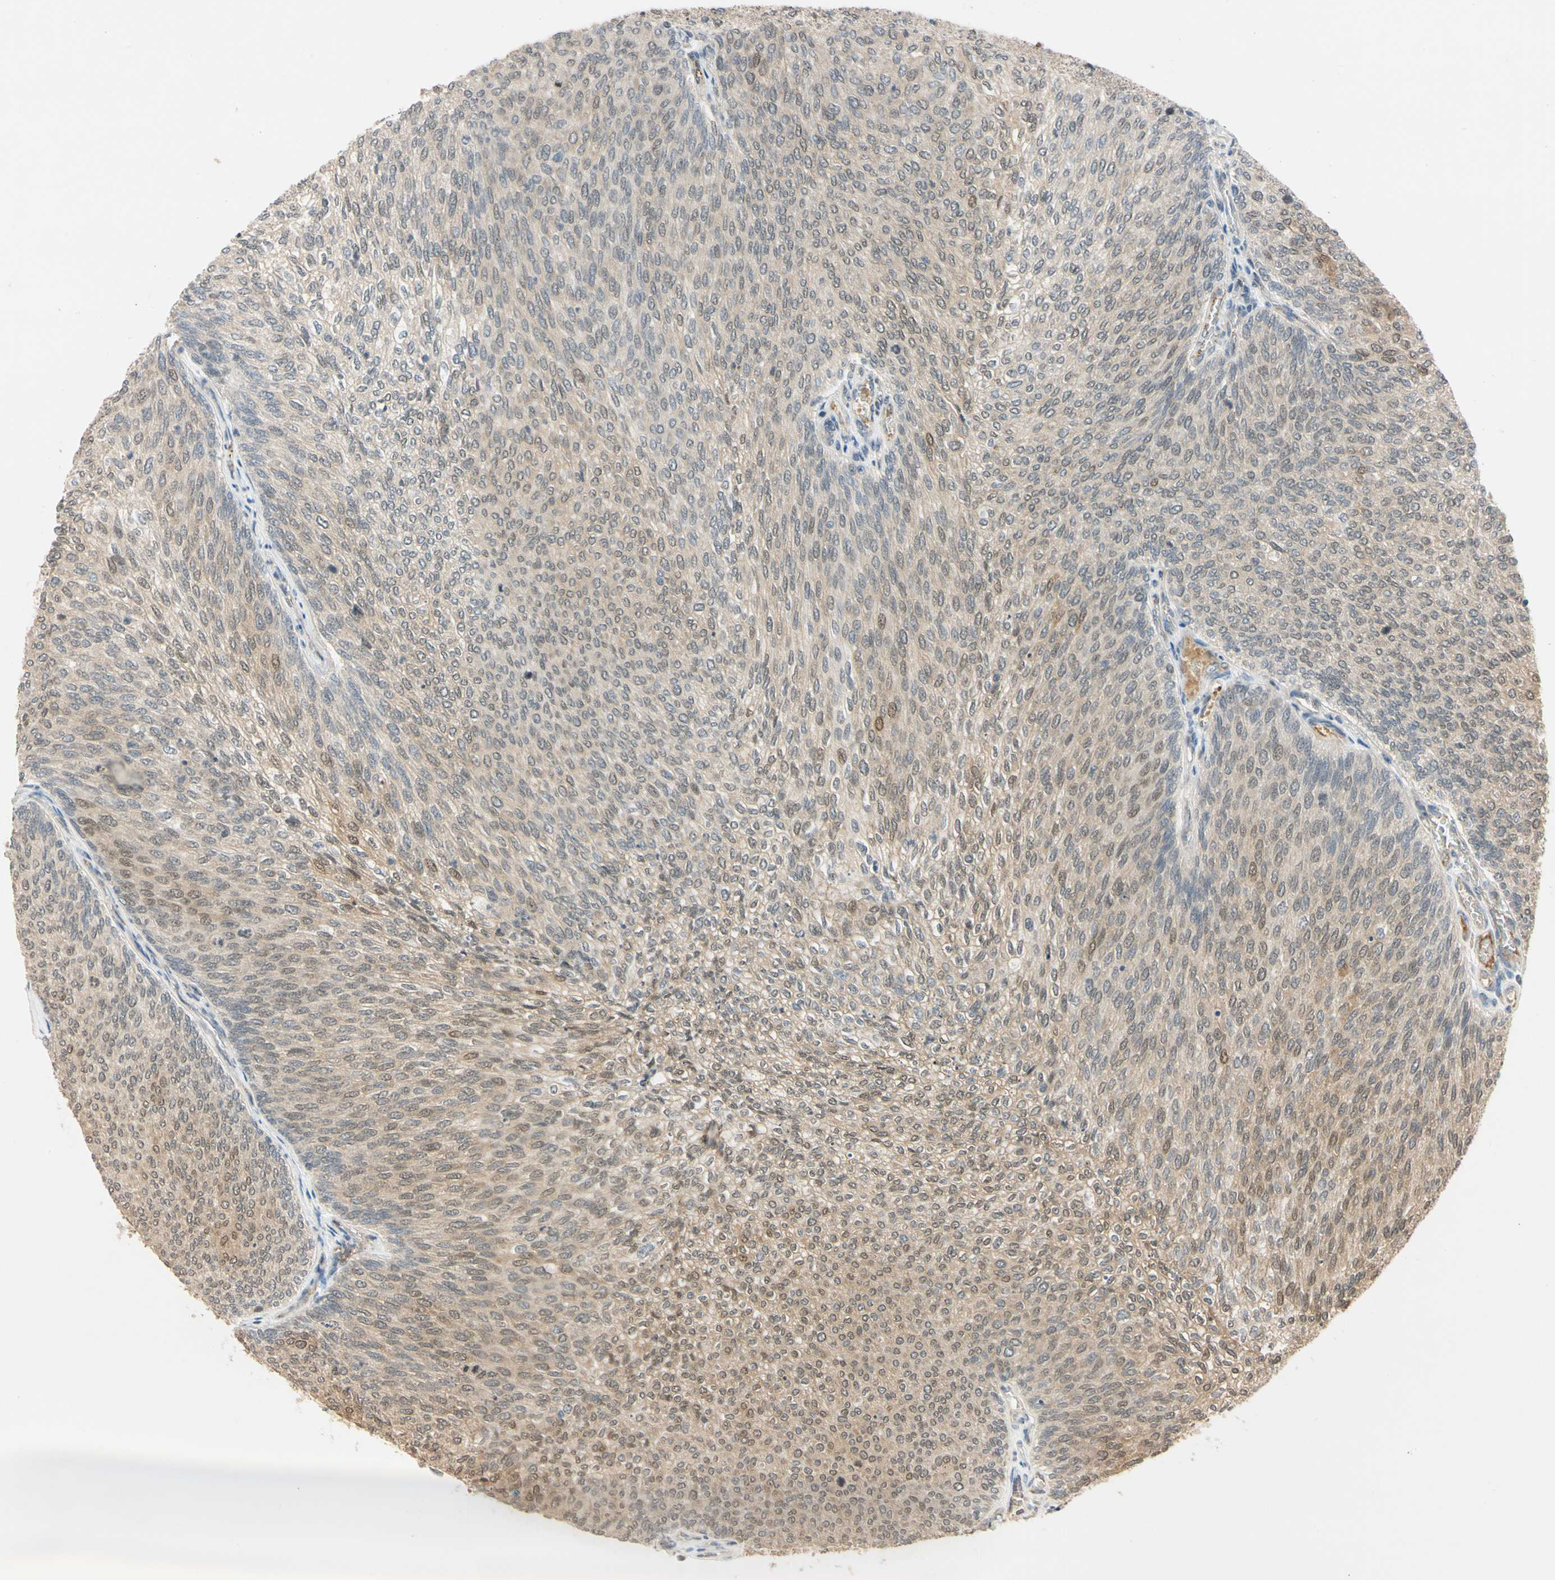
{"staining": {"intensity": "weak", "quantity": ">75%", "location": "cytoplasmic/membranous,nuclear"}, "tissue": "urothelial cancer", "cell_type": "Tumor cells", "image_type": "cancer", "snomed": [{"axis": "morphology", "description": "Urothelial carcinoma, Low grade"}, {"axis": "topography", "description": "Urinary bladder"}], "caption": "High-power microscopy captured an immunohistochemistry (IHC) photomicrograph of urothelial cancer, revealing weak cytoplasmic/membranous and nuclear staining in approximately >75% of tumor cells.", "gene": "RIOX2", "patient": {"sex": "female", "age": 79}}